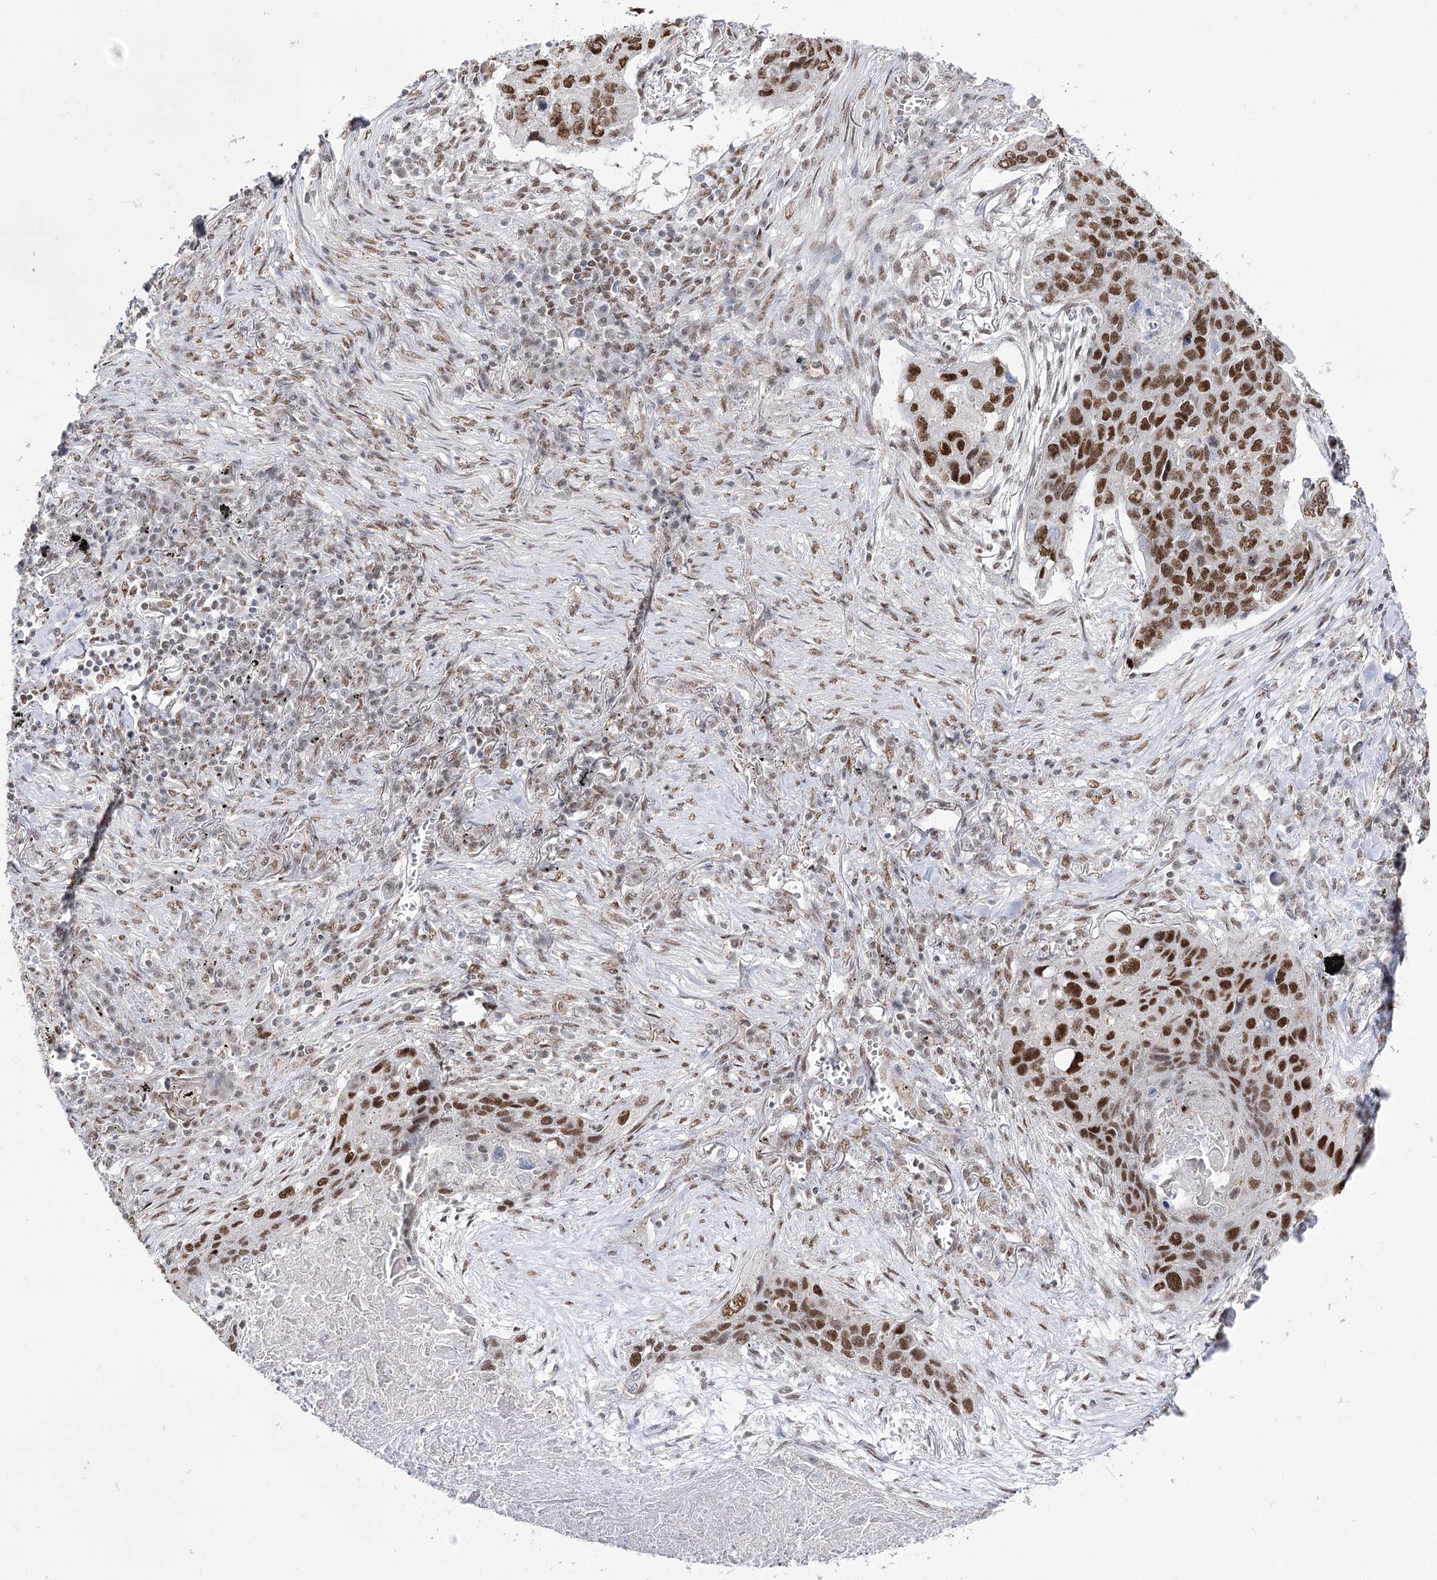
{"staining": {"intensity": "strong", "quantity": ">75%", "location": "nuclear"}, "tissue": "lung cancer", "cell_type": "Tumor cells", "image_type": "cancer", "snomed": [{"axis": "morphology", "description": "Squamous cell carcinoma, NOS"}, {"axis": "topography", "description": "Lung"}], "caption": "IHC staining of lung cancer (squamous cell carcinoma), which shows high levels of strong nuclear expression in approximately >75% of tumor cells indicating strong nuclear protein positivity. The staining was performed using DAB (3,3'-diaminobenzidine) (brown) for protein detection and nuclei were counterstained in hematoxylin (blue).", "gene": "VGLL4", "patient": {"sex": "female", "age": 63}}